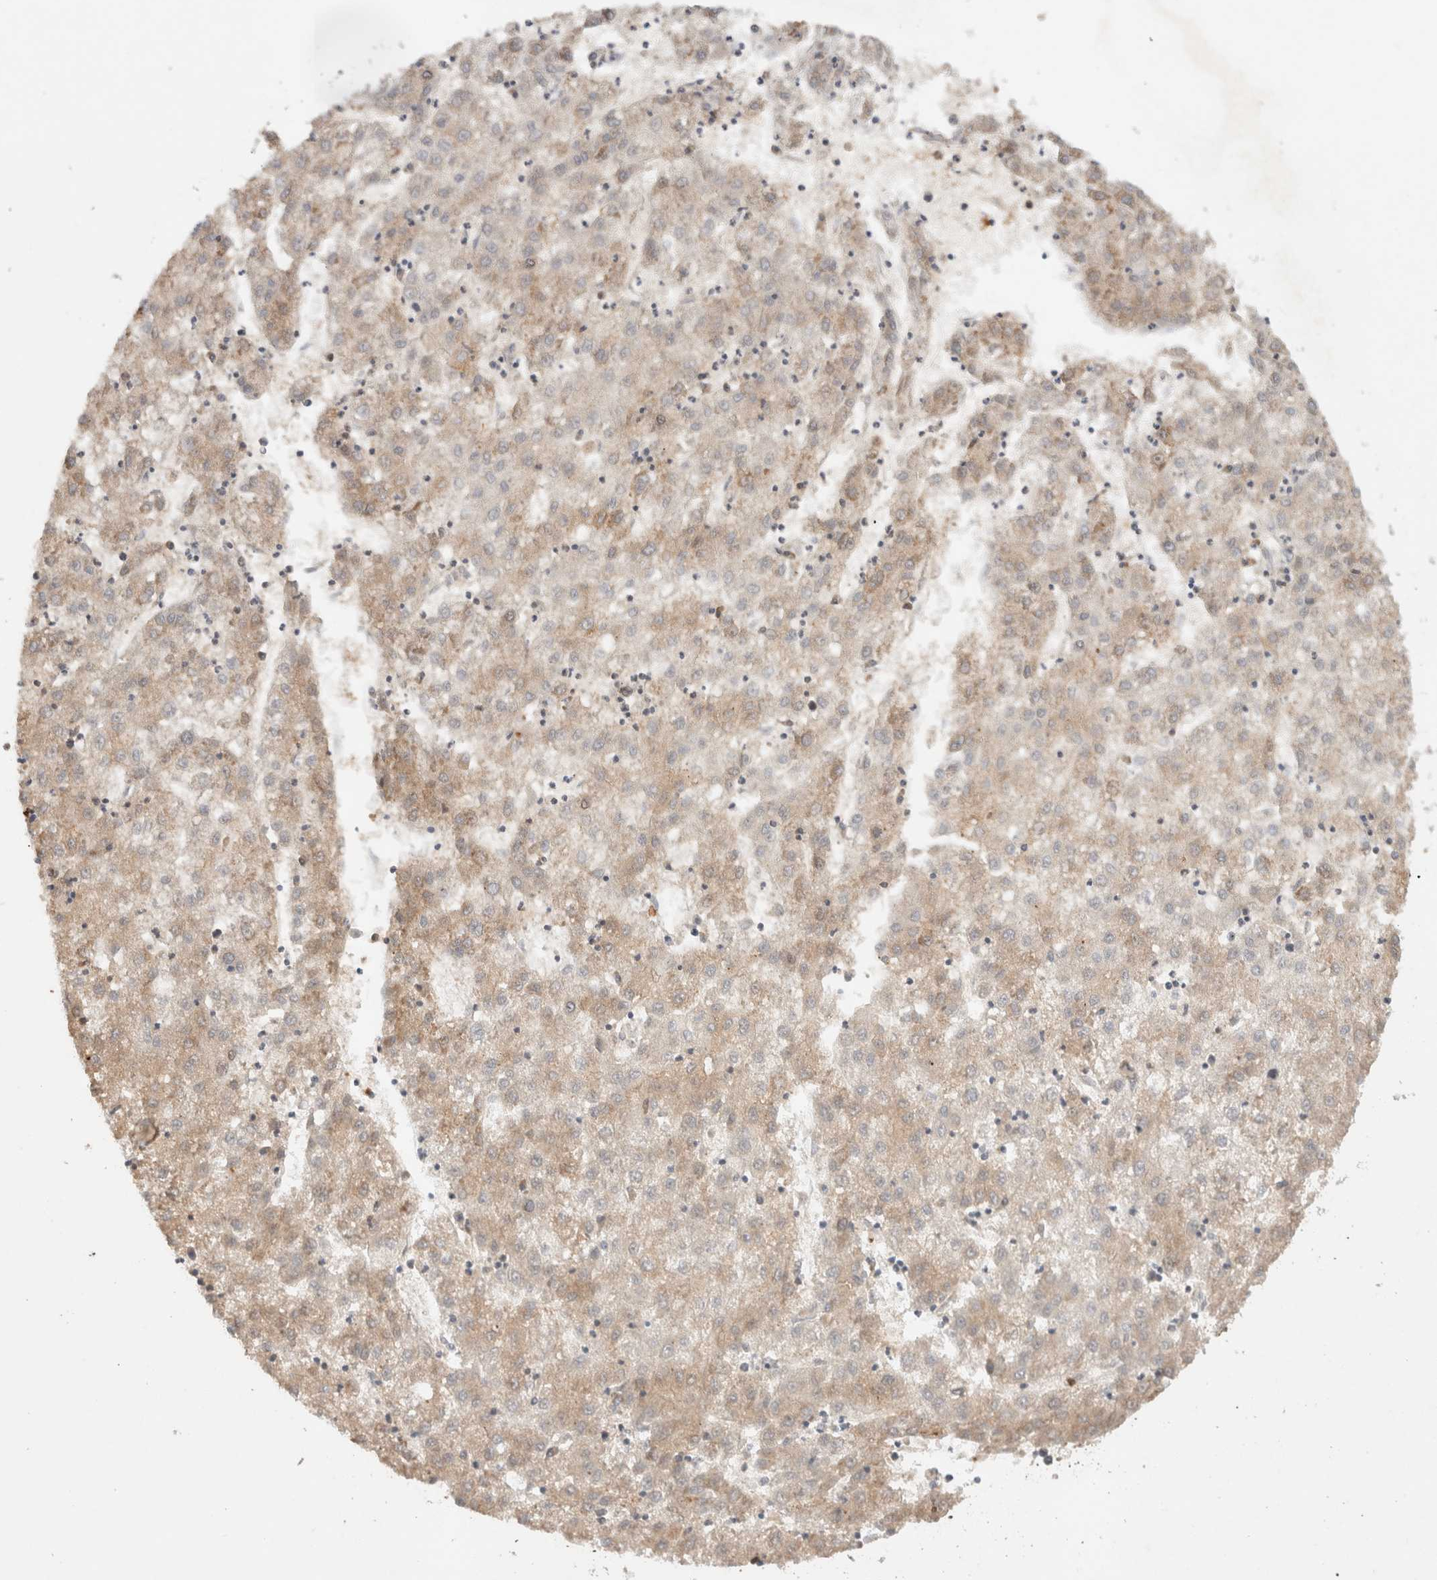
{"staining": {"intensity": "weak", "quantity": ">75%", "location": "cytoplasmic/membranous"}, "tissue": "liver cancer", "cell_type": "Tumor cells", "image_type": "cancer", "snomed": [{"axis": "morphology", "description": "Carcinoma, Hepatocellular, NOS"}, {"axis": "topography", "description": "Liver"}], "caption": "Immunohistochemical staining of human hepatocellular carcinoma (liver) shows low levels of weak cytoplasmic/membranous positivity in about >75% of tumor cells. (Brightfield microscopy of DAB IHC at high magnification).", "gene": "TPR", "patient": {"sex": "male", "age": 72}}